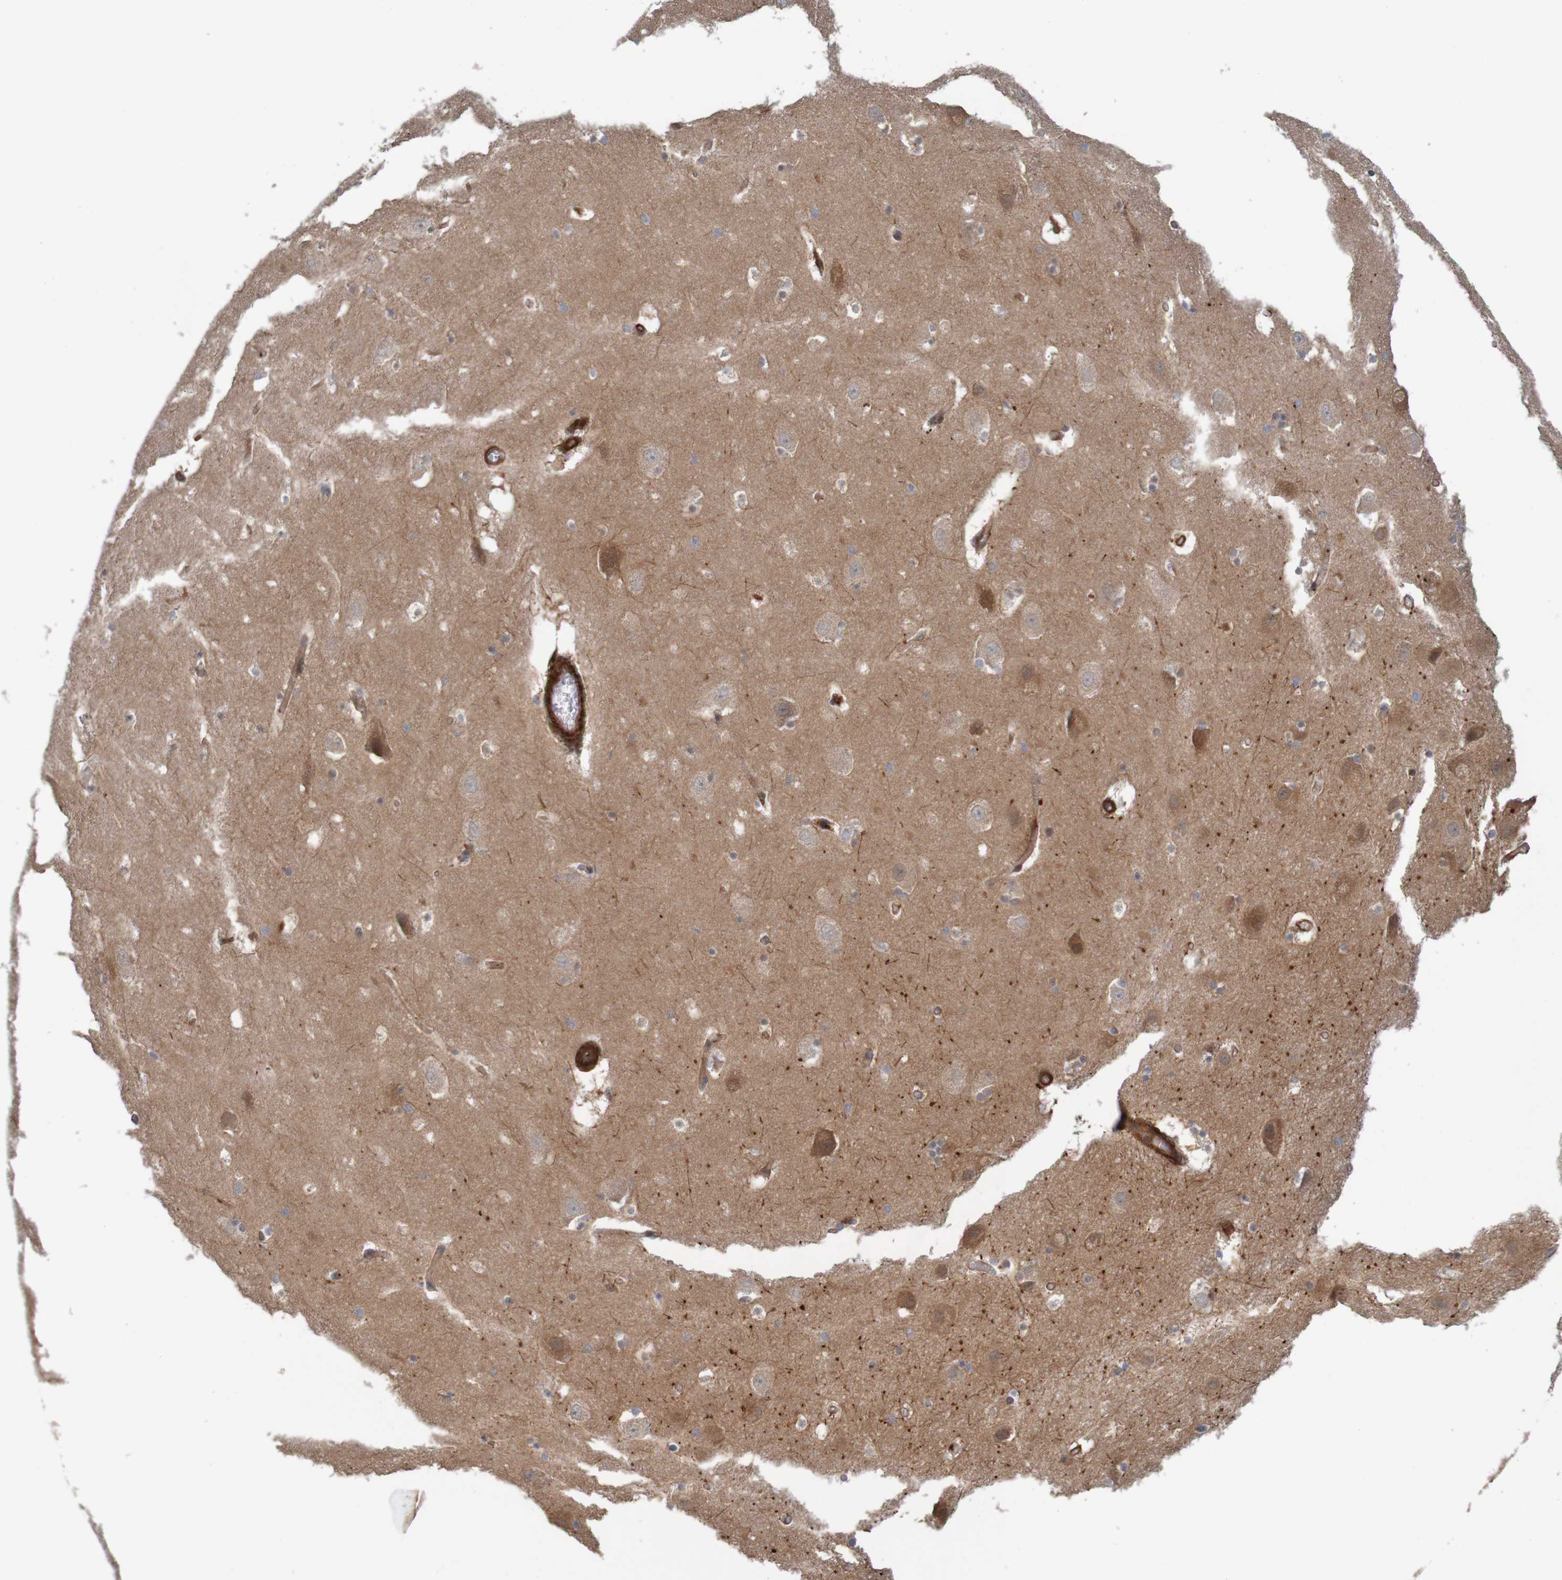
{"staining": {"intensity": "moderate", "quantity": "<25%", "location": "cytoplasmic/membranous"}, "tissue": "hippocampus", "cell_type": "Glial cells", "image_type": "normal", "snomed": [{"axis": "morphology", "description": "Normal tissue, NOS"}, {"axis": "topography", "description": "Hippocampus"}], "caption": "The micrograph displays immunohistochemical staining of unremarkable hippocampus. There is moderate cytoplasmic/membranous positivity is seen in about <25% of glial cells.", "gene": "KRT23", "patient": {"sex": "male", "age": 45}}